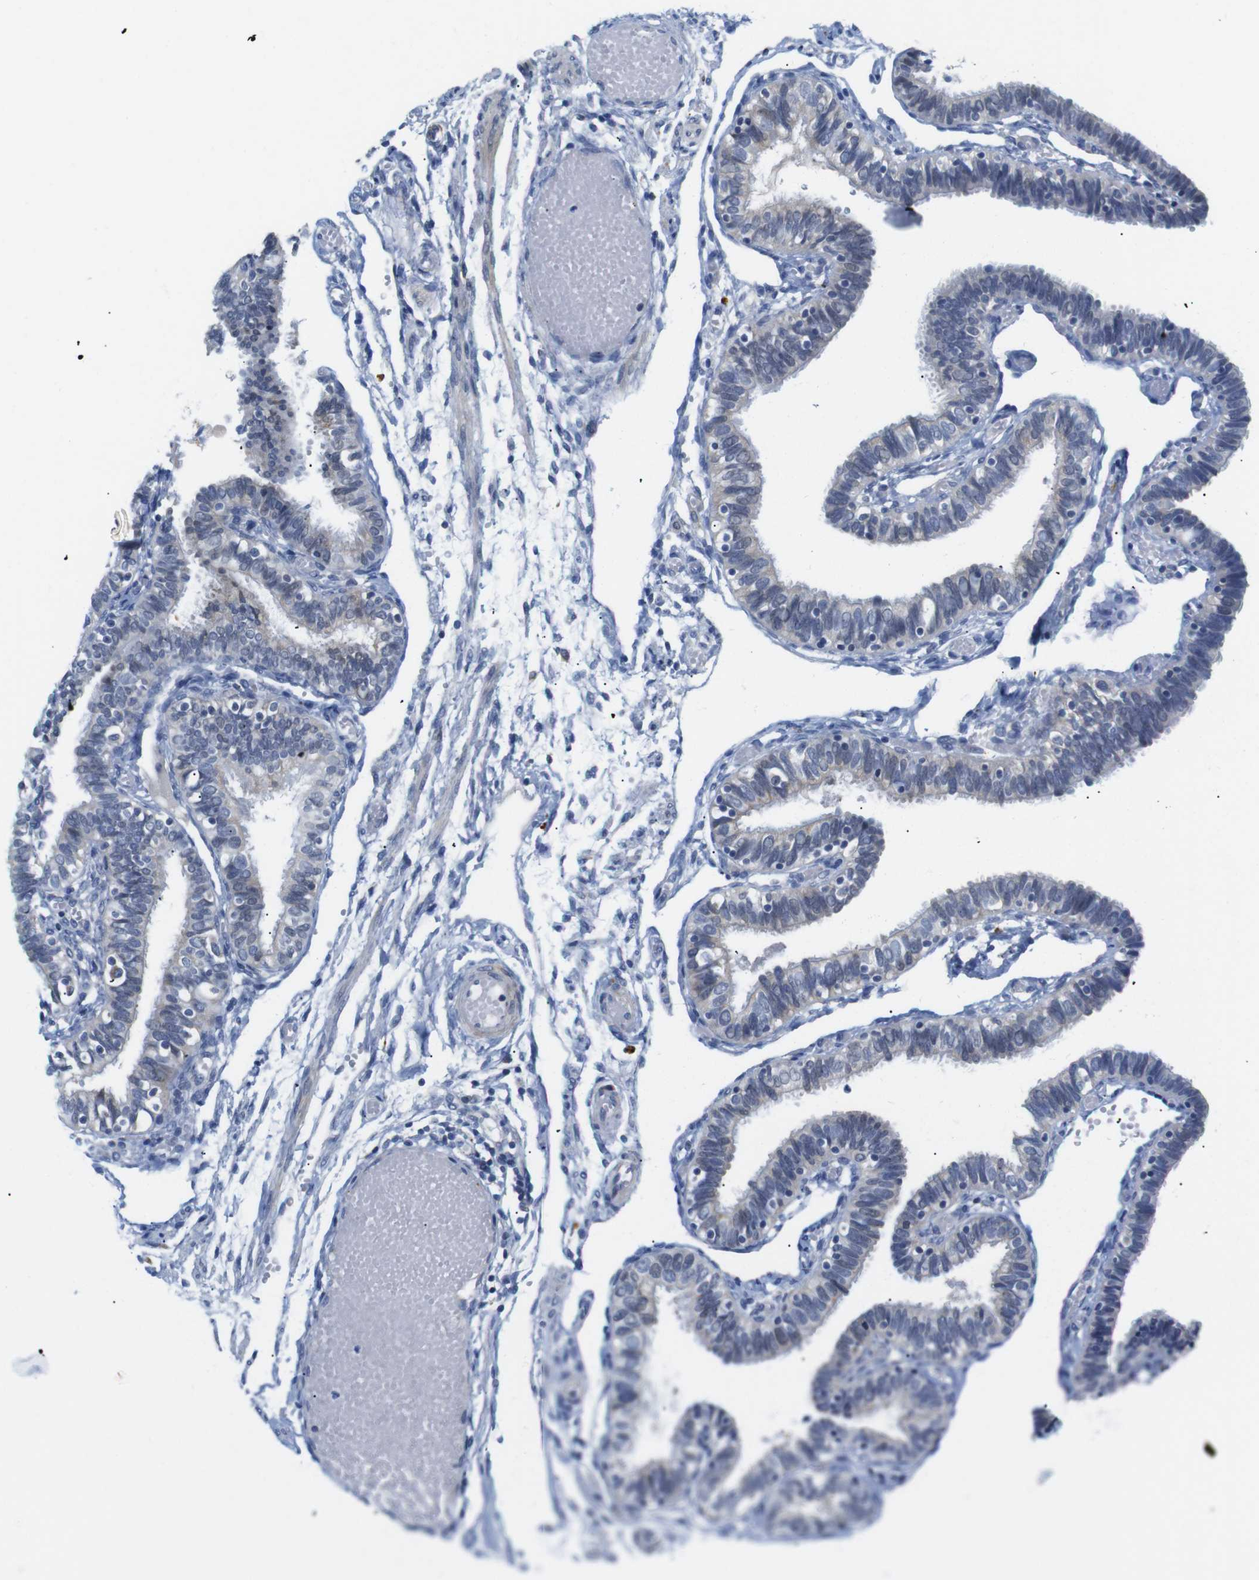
{"staining": {"intensity": "weak", "quantity": "<25%", "location": "cytoplasmic/membranous,nuclear"}, "tissue": "fallopian tube", "cell_type": "Glandular cells", "image_type": "normal", "snomed": [{"axis": "morphology", "description": "Normal tissue, NOS"}, {"axis": "topography", "description": "Fallopian tube"}], "caption": "DAB (3,3'-diaminobenzidine) immunohistochemical staining of unremarkable human fallopian tube exhibits no significant expression in glandular cells. Nuclei are stained in blue.", "gene": "LRRC55", "patient": {"sex": "female", "age": 46}}